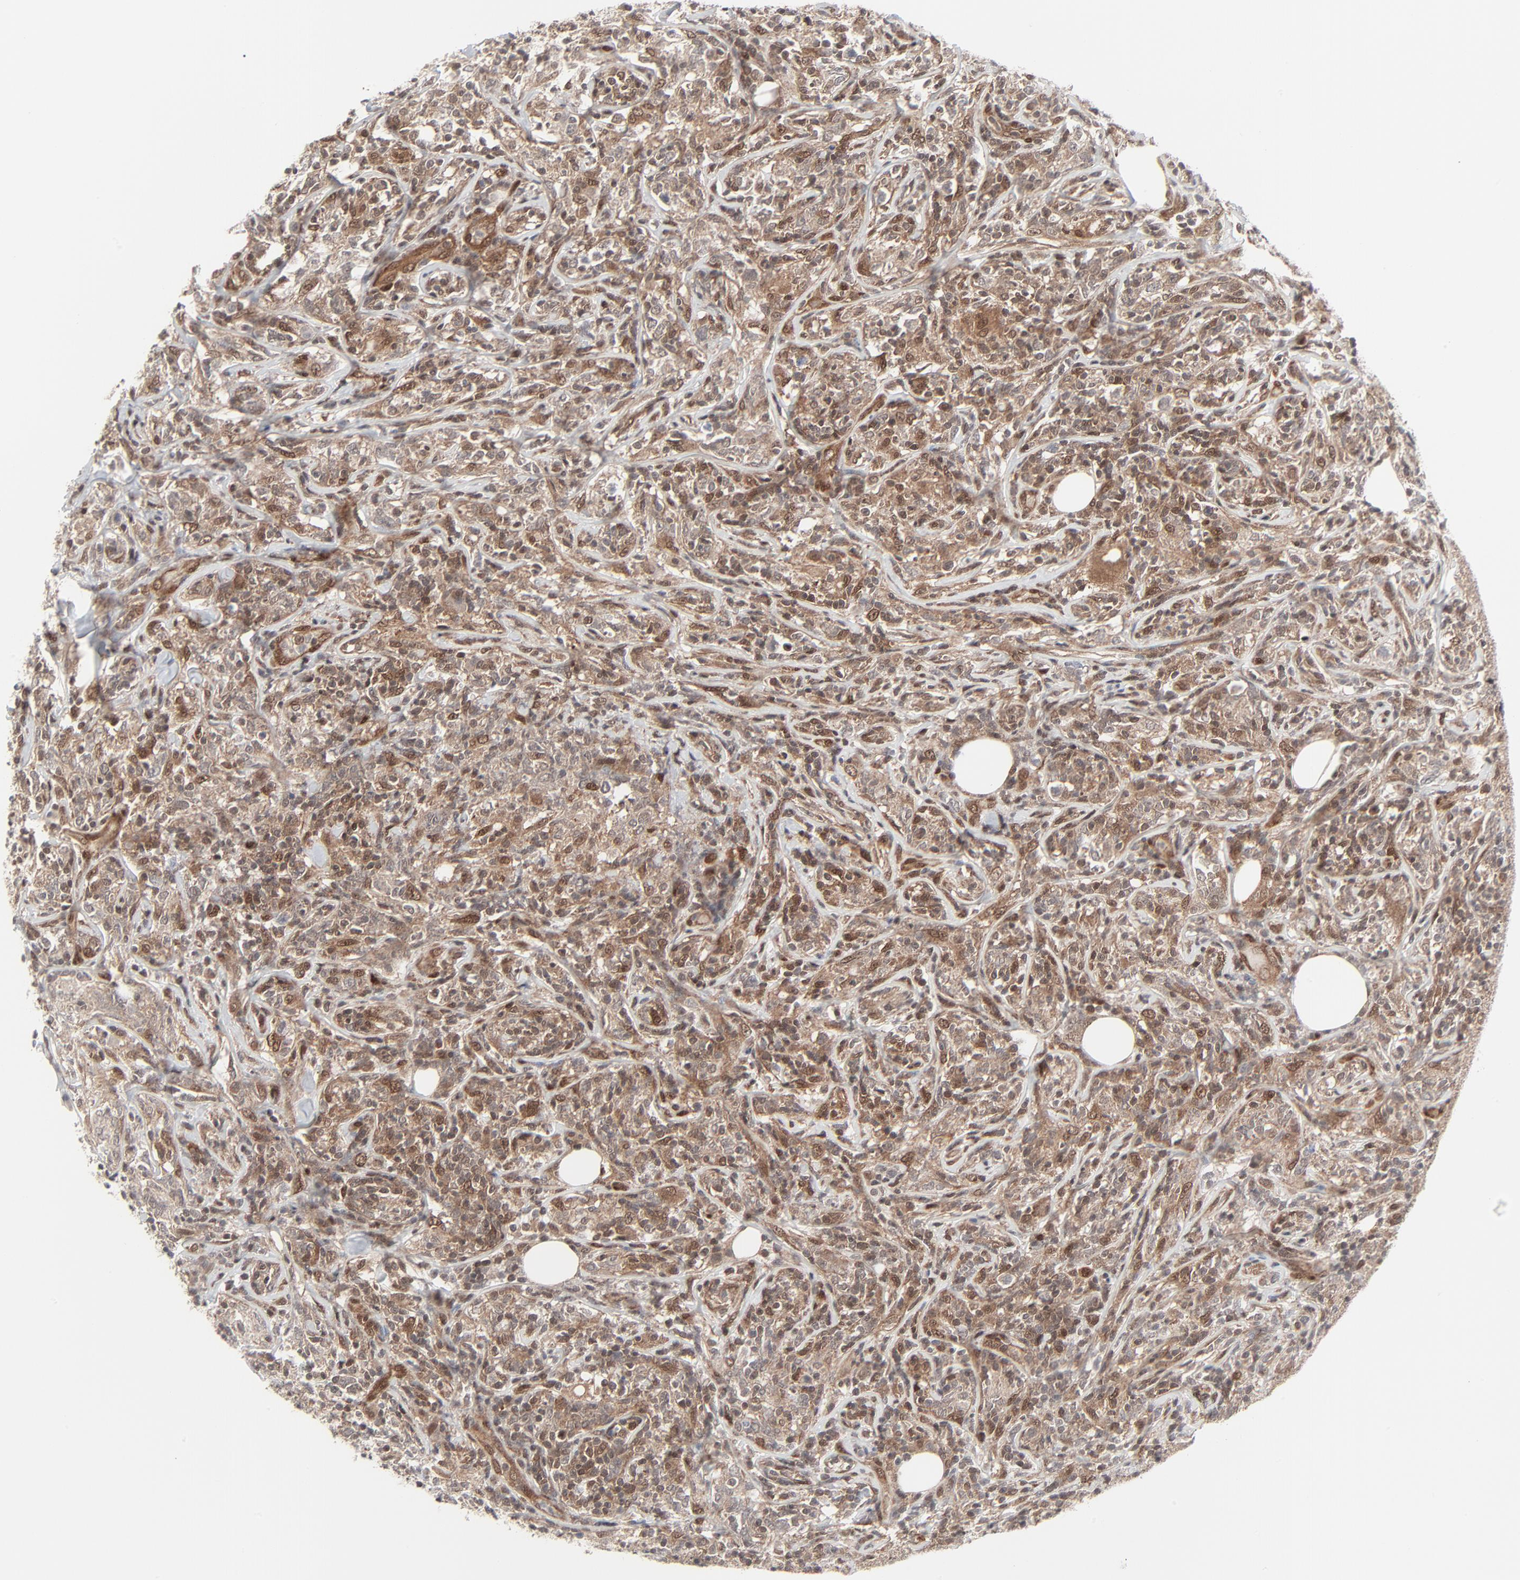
{"staining": {"intensity": "moderate", "quantity": ">75%", "location": "cytoplasmic/membranous,nuclear"}, "tissue": "lymphoma", "cell_type": "Tumor cells", "image_type": "cancer", "snomed": [{"axis": "morphology", "description": "Malignant lymphoma, non-Hodgkin's type, High grade"}, {"axis": "topography", "description": "Lymph node"}], "caption": "Approximately >75% of tumor cells in human malignant lymphoma, non-Hodgkin's type (high-grade) display moderate cytoplasmic/membranous and nuclear protein staining as visualized by brown immunohistochemical staining.", "gene": "AKT1", "patient": {"sex": "female", "age": 84}}